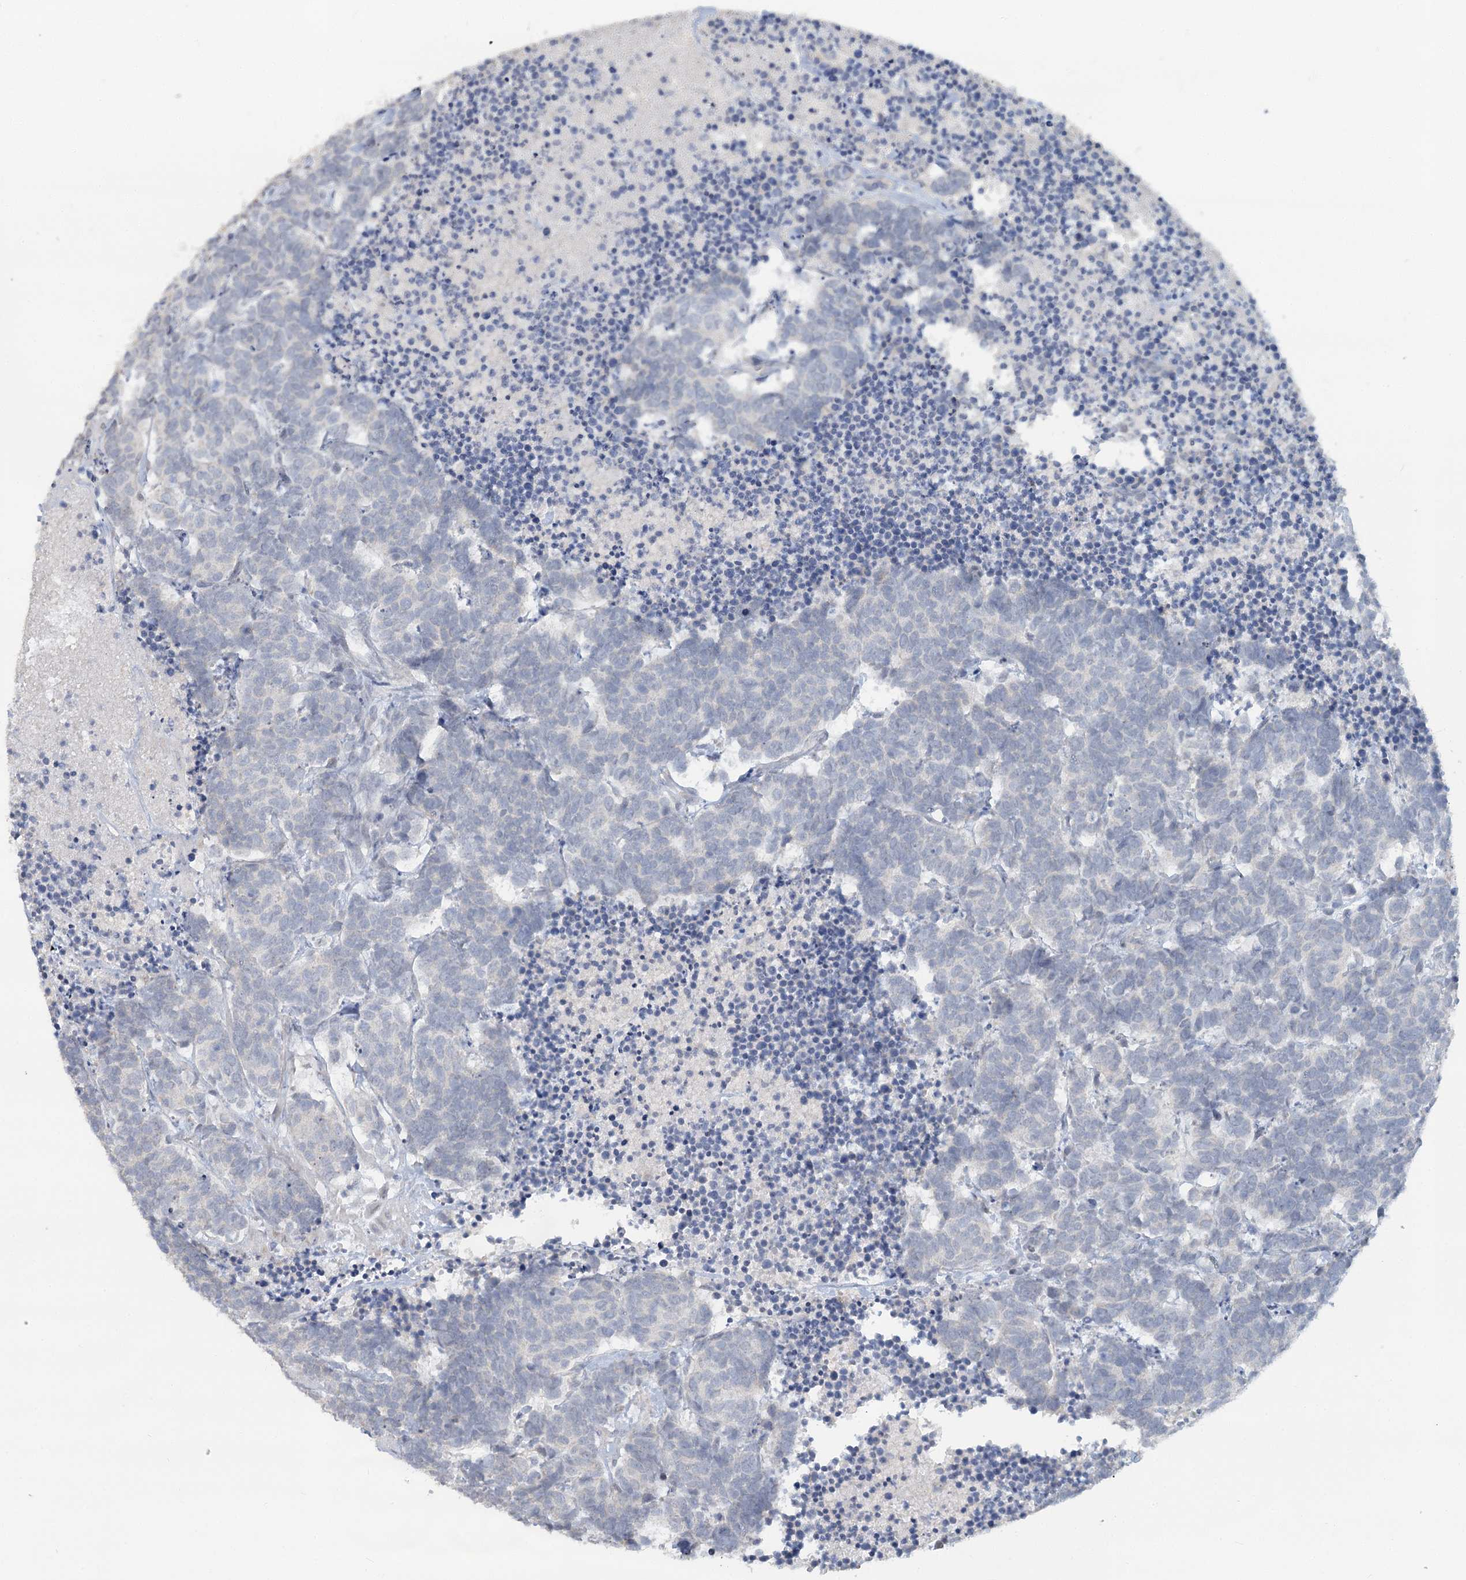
{"staining": {"intensity": "negative", "quantity": "none", "location": "none"}, "tissue": "carcinoid", "cell_type": "Tumor cells", "image_type": "cancer", "snomed": [{"axis": "morphology", "description": "Carcinoma, NOS"}, {"axis": "morphology", "description": "Carcinoid, malignant, NOS"}, {"axis": "topography", "description": "Urinary bladder"}], "caption": "DAB immunohistochemical staining of carcinoid displays no significant expression in tumor cells.", "gene": "SLC9A3", "patient": {"sex": "male", "age": 57}}